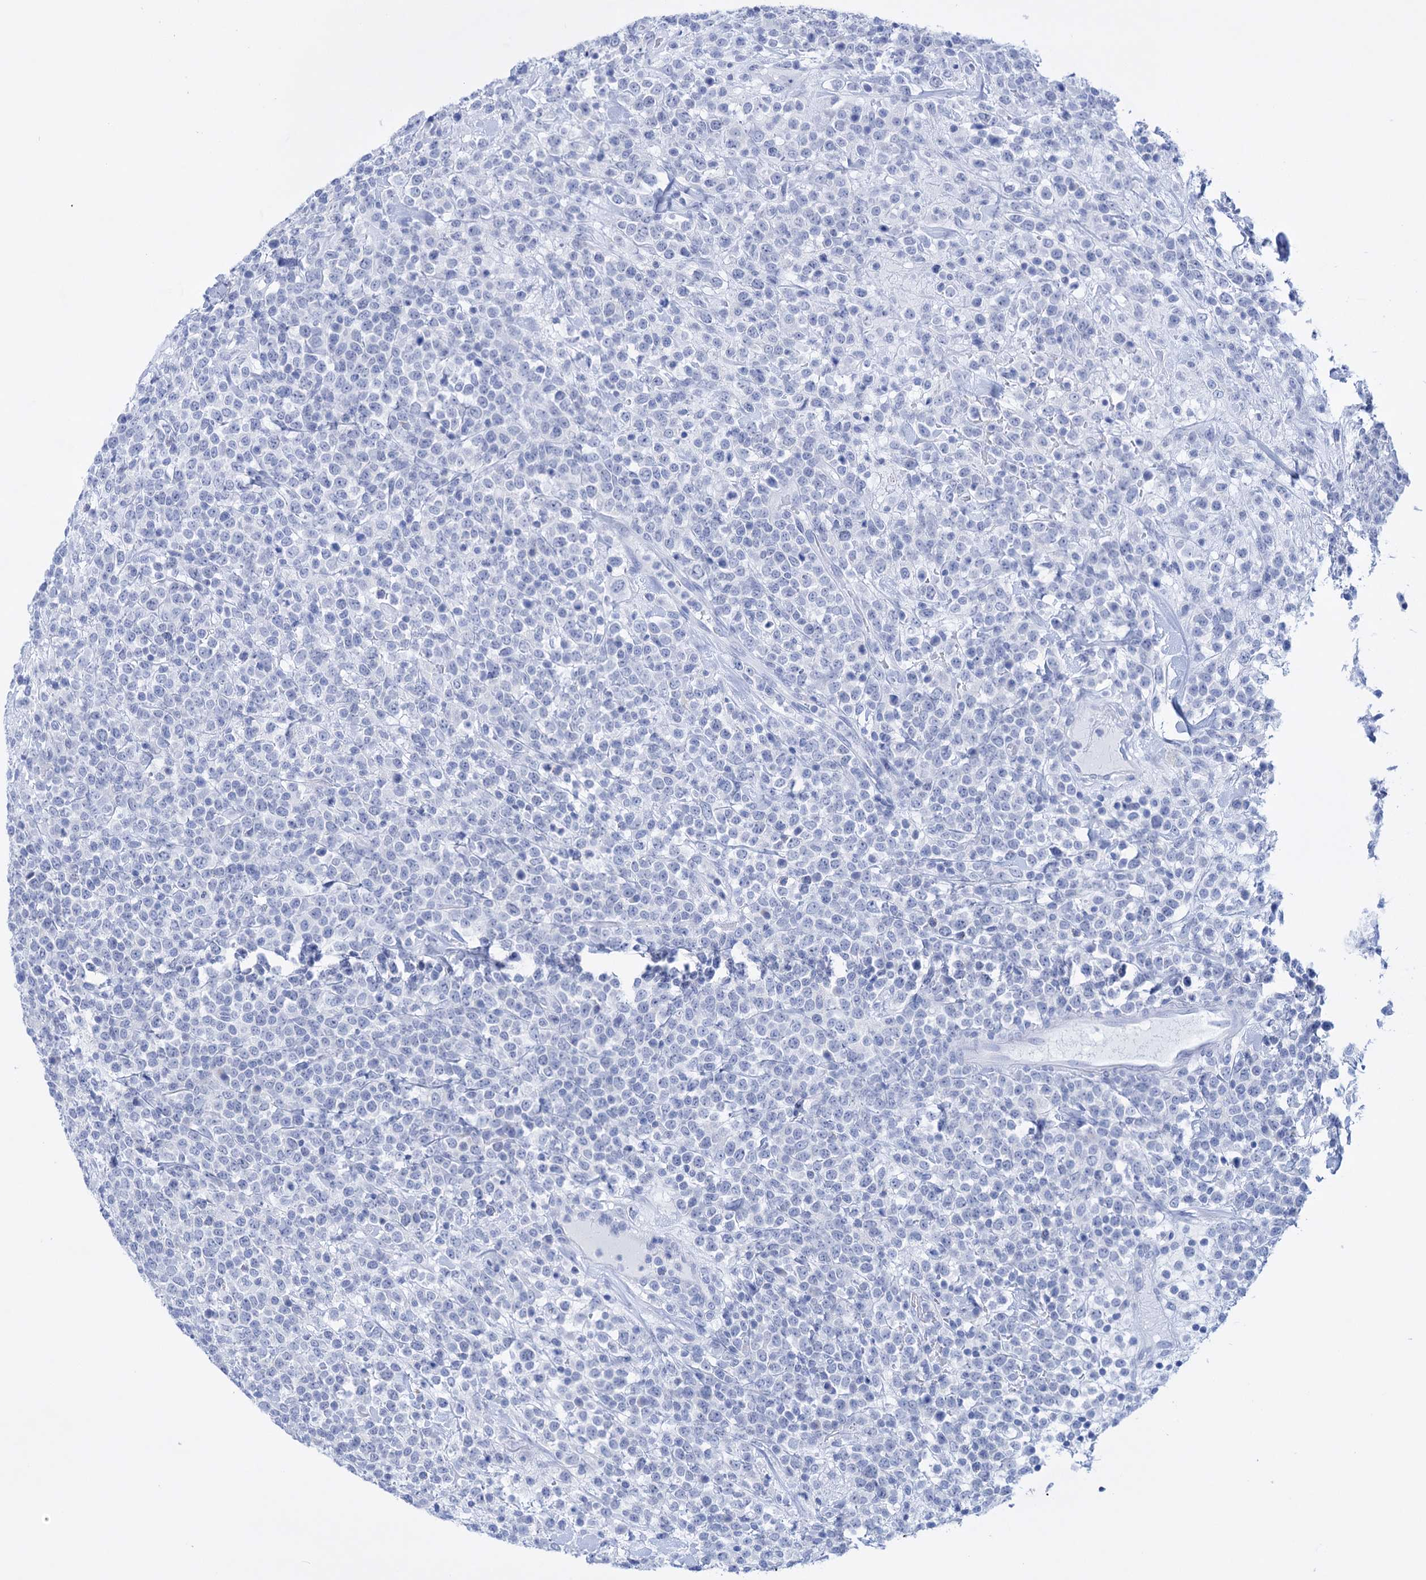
{"staining": {"intensity": "negative", "quantity": "none", "location": "none"}, "tissue": "lymphoma", "cell_type": "Tumor cells", "image_type": "cancer", "snomed": [{"axis": "morphology", "description": "Malignant lymphoma, non-Hodgkin's type, High grade"}, {"axis": "topography", "description": "Colon"}], "caption": "DAB (3,3'-diaminobenzidine) immunohistochemical staining of human lymphoma exhibits no significant staining in tumor cells.", "gene": "FBXW12", "patient": {"sex": "female", "age": 53}}